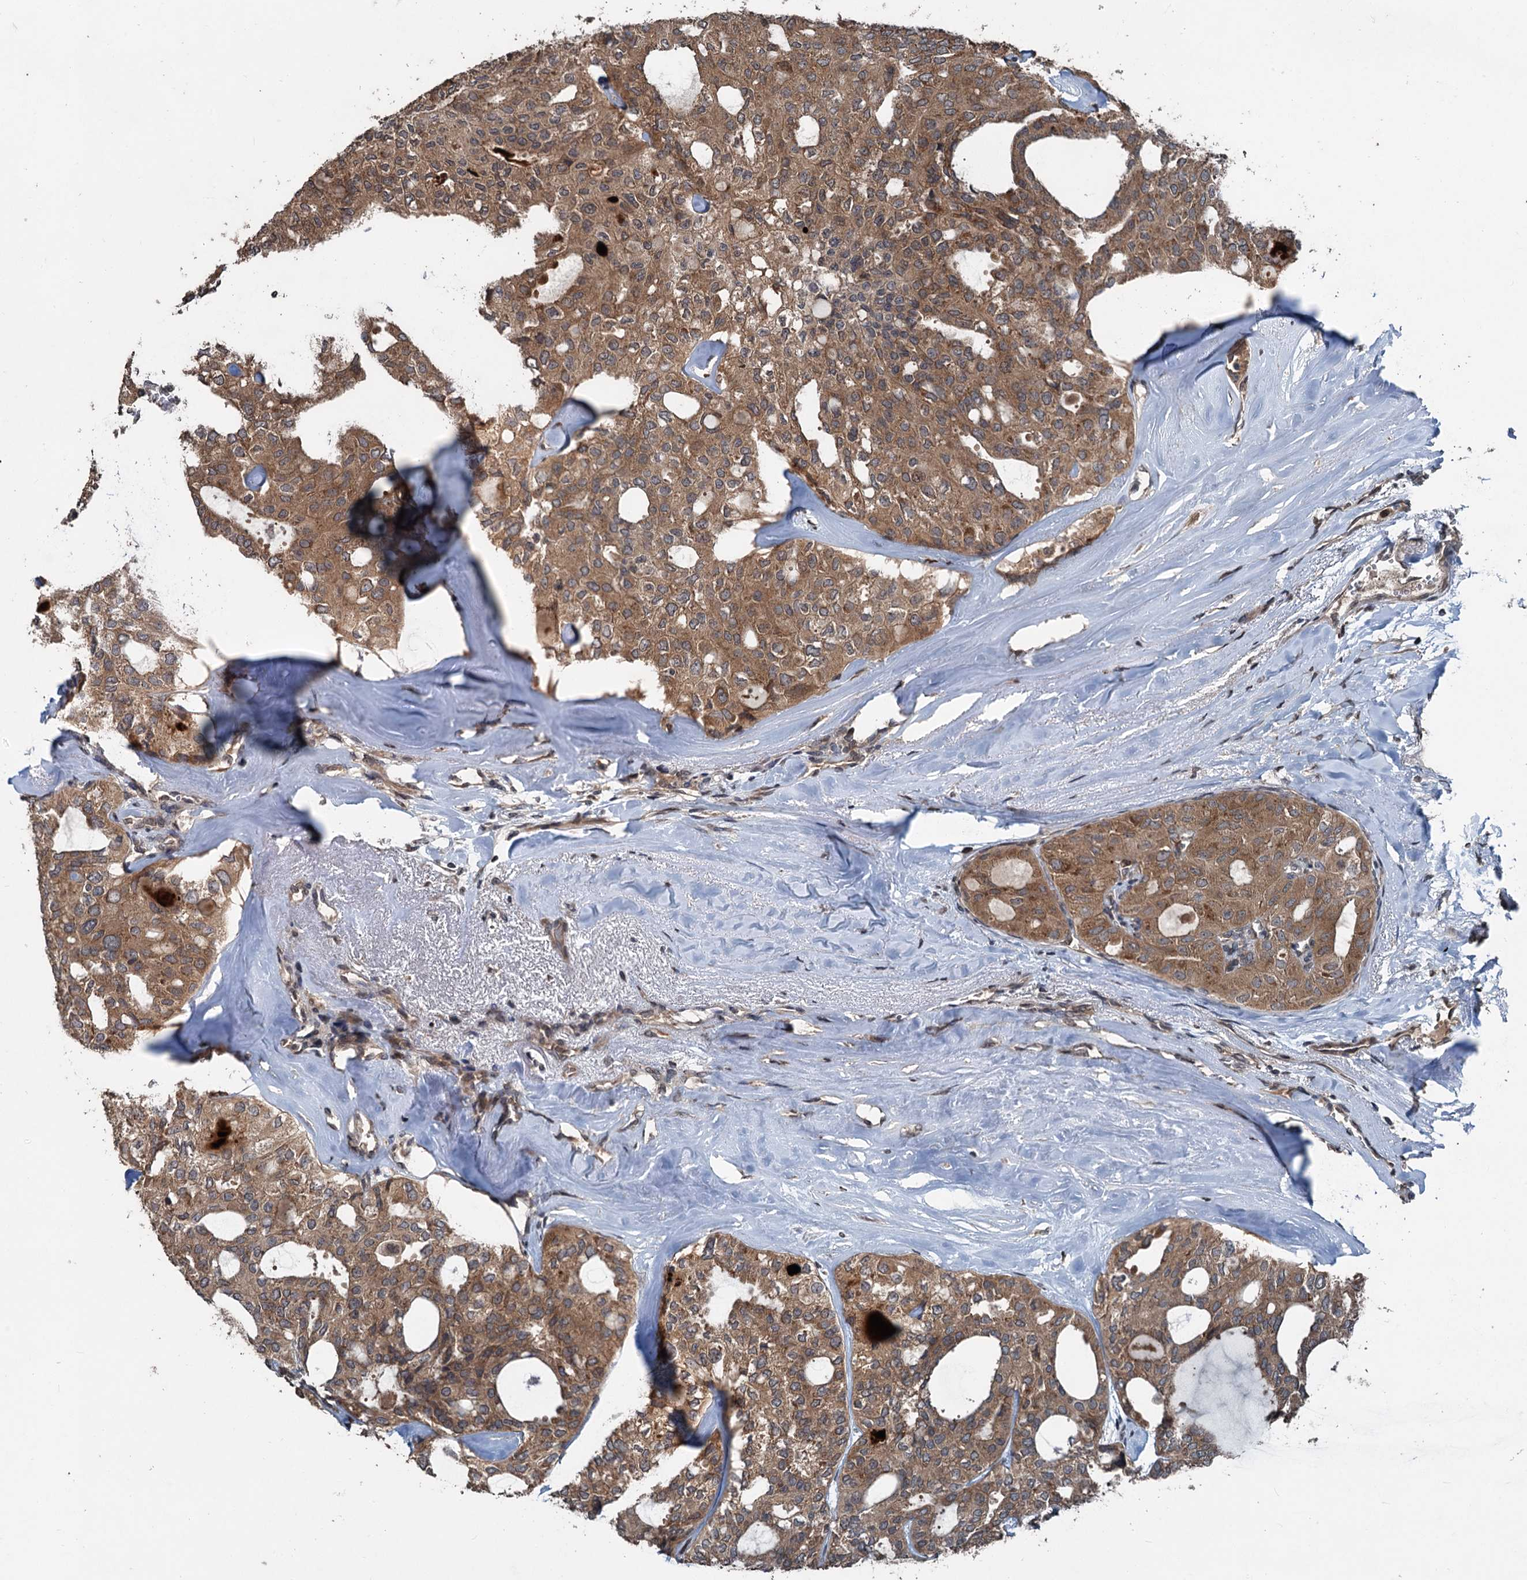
{"staining": {"intensity": "moderate", "quantity": ">75%", "location": "cytoplasmic/membranous"}, "tissue": "thyroid cancer", "cell_type": "Tumor cells", "image_type": "cancer", "snomed": [{"axis": "morphology", "description": "Follicular adenoma carcinoma, NOS"}, {"axis": "topography", "description": "Thyroid gland"}], "caption": "Protein analysis of follicular adenoma carcinoma (thyroid) tissue demonstrates moderate cytoplasmic/membranous staining in about >75% of tumor cells.", "gene": "N4BP2L2", "patient": {"sex": "male", "age": 75}}